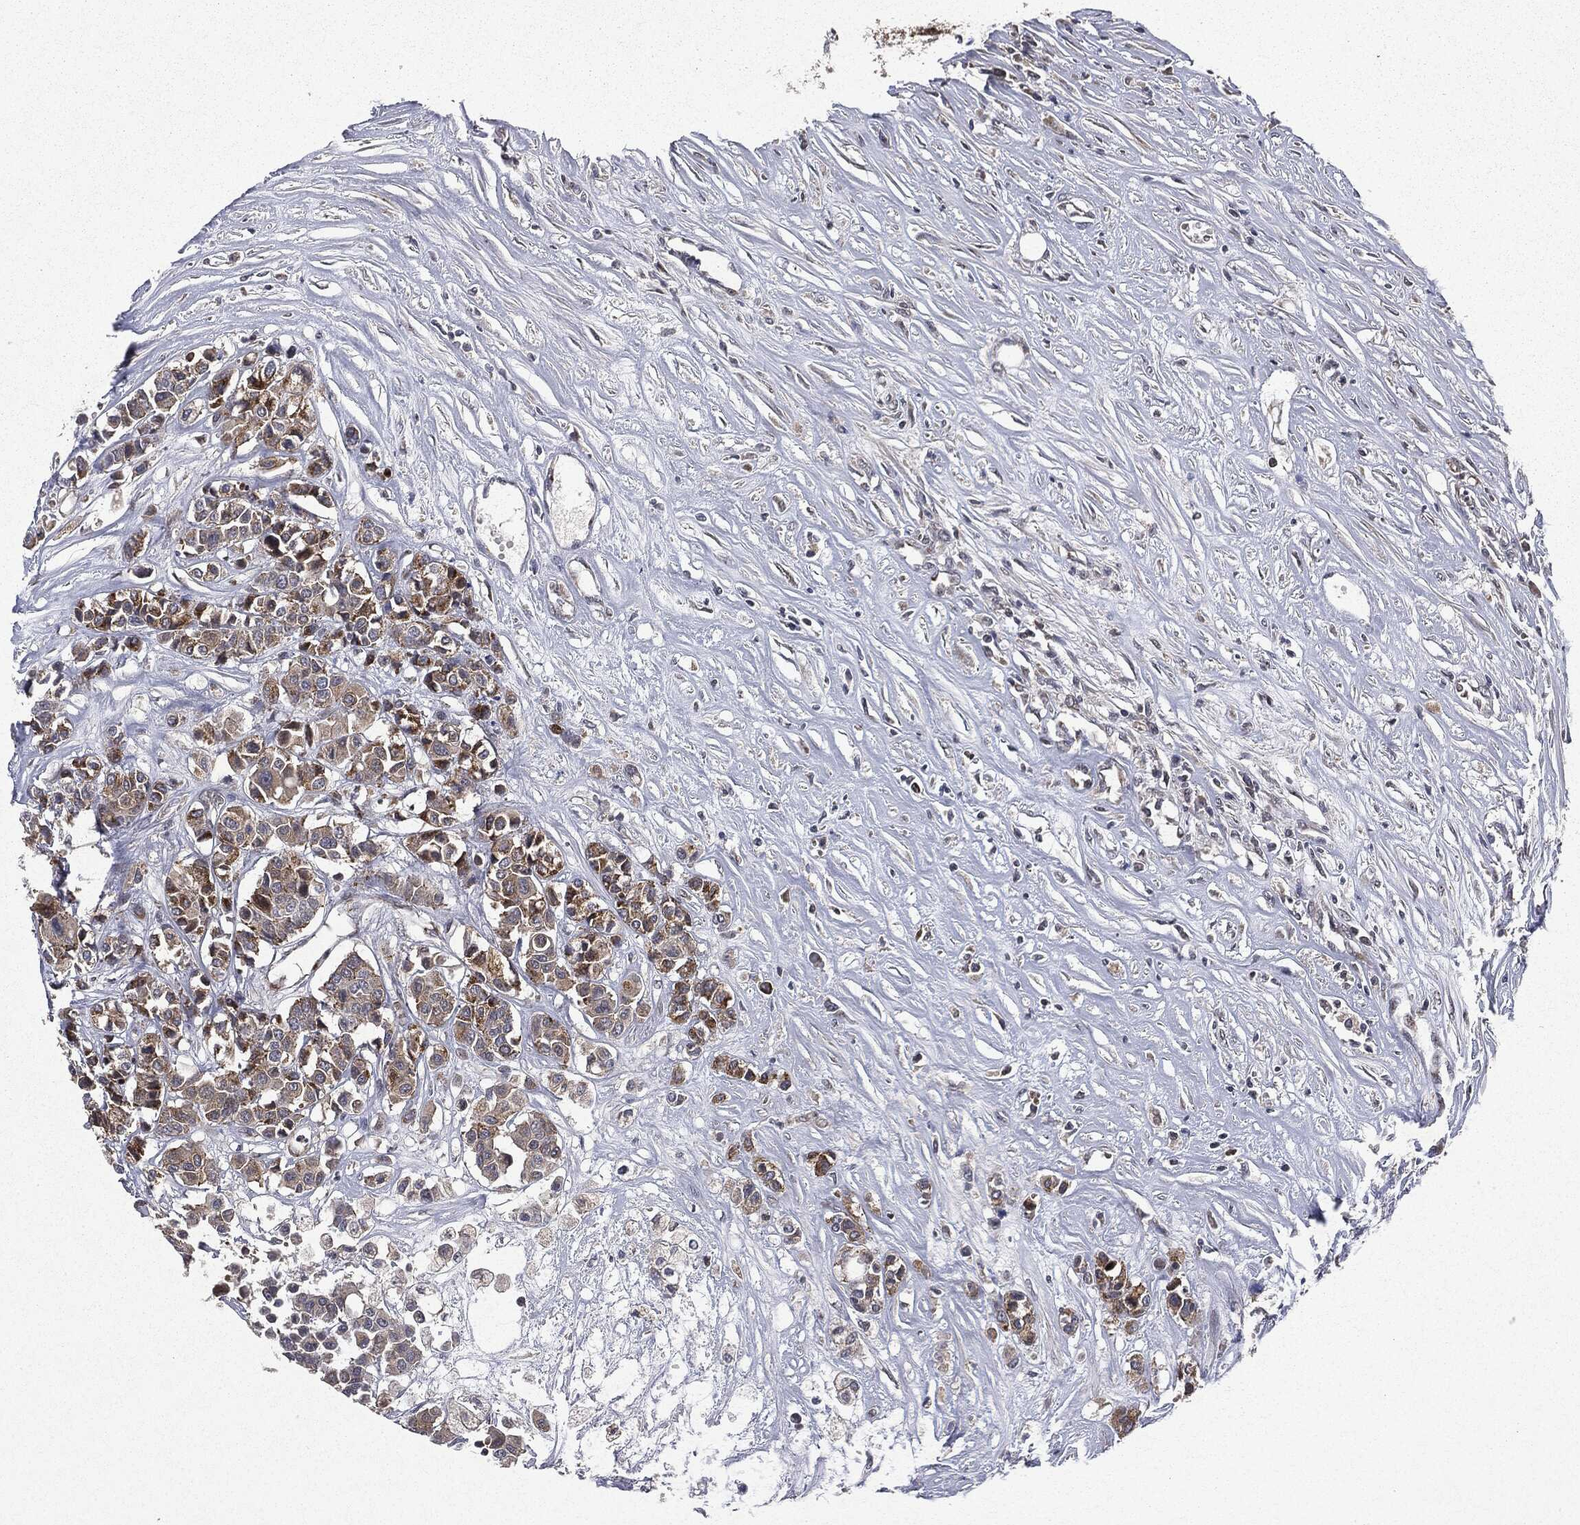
{"staining": {"intensity": "weak", "quantity": "25%-75%", "location": "cytoplasmic/membranous"}, "tissue": "carcinoid", "cell_type": "Tumor cells", "image_type": "cancer", "snomed": [{"axis": "morphology", "description": "Carcinoid, malignant, NOS"}, {"axis": "topography", "description": "Colon"}], "caption": "Approximately 25%-75% of tumor cells in human carcinoid display weak cytoplasmic/membranous protein expression as visualized by brown immunohistochemical staining.", "gene": "PLPPR2", "patient": {"sex": "male", "age": 81}}